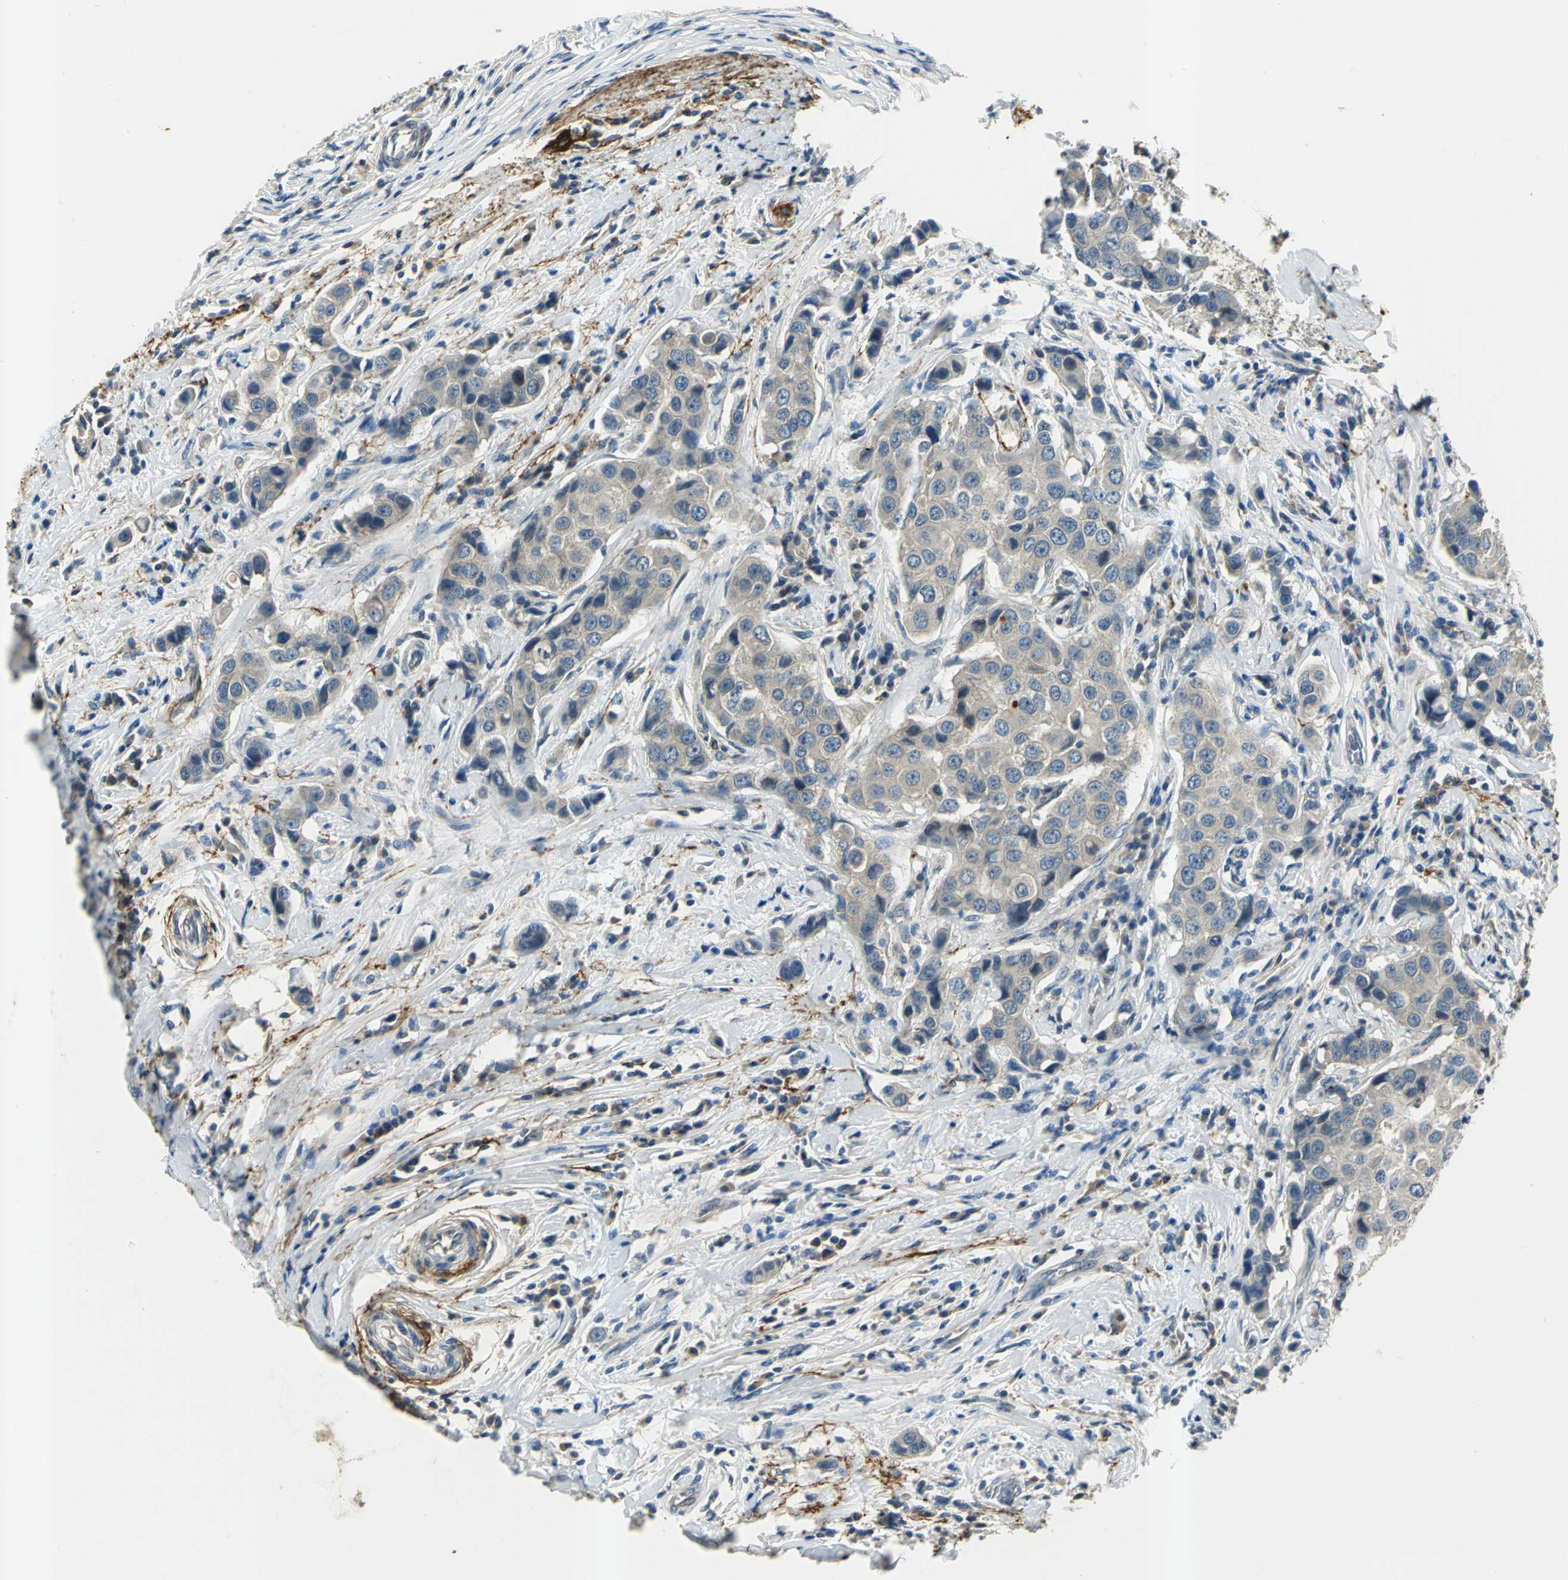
{"staining": {"intensity": "negative", "quantity": "none", "location": "none"}, "tissue": "breast cancer", "cell_type": "Tumor cells", "image_type": "cancer", "snomed": [{"axis": "morphology", "description": "Duct carcinoma"}, {"axis": "topography", "description": "Breast"}], "caption": "DAB (3,3'-diaminobenzidine) immunohistochemical staining of breast invasive ductal carcinoma exhibits no significant expression in tumor cells.", "gene": "SLC16A7", "patient": {"sex": "female", "age": 27}}